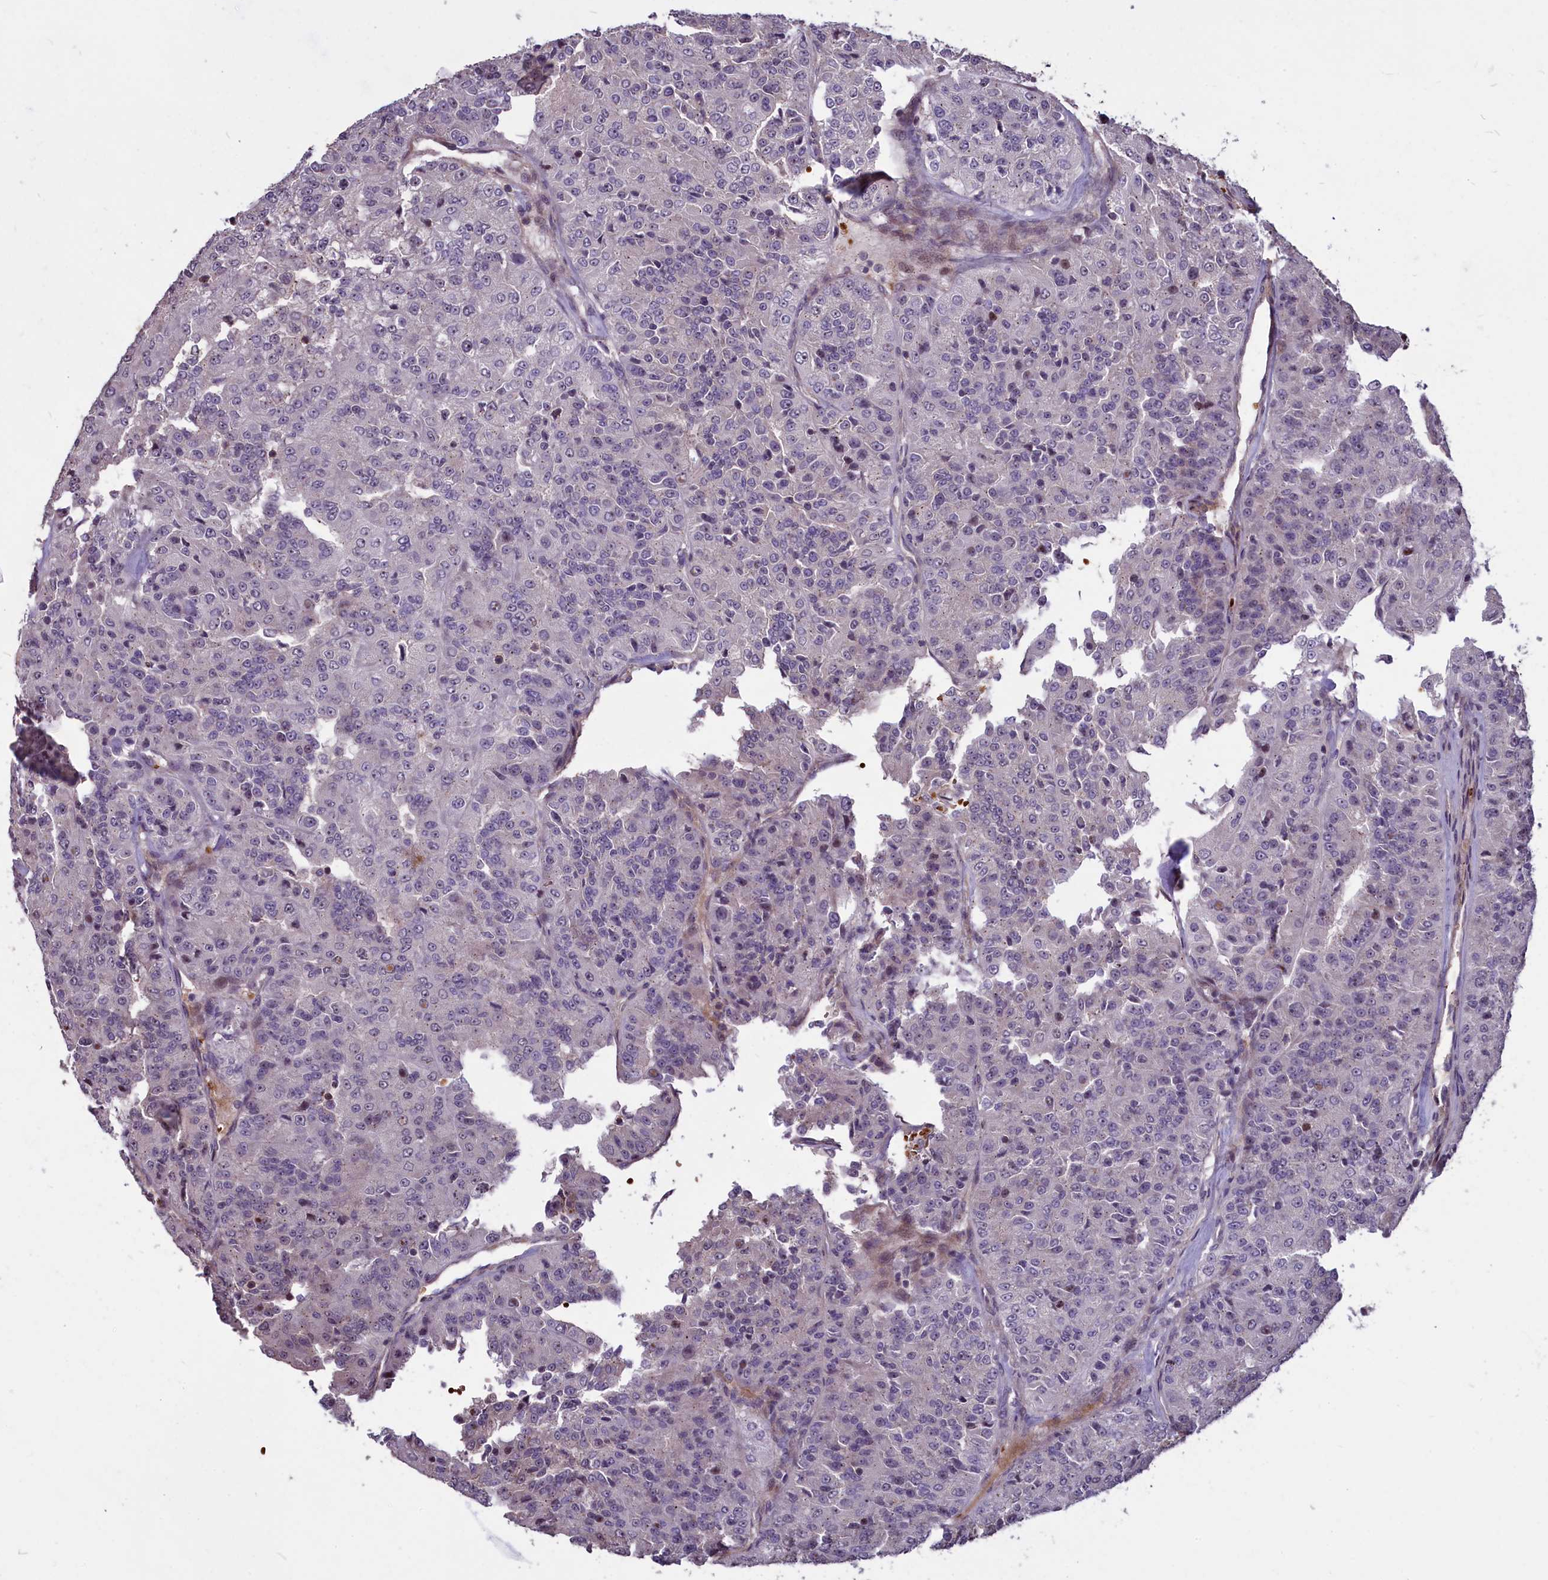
{"staining": {"intensity": "negative", "quantity": "none", "location": "none"}, "tissue": "renal cancer", "cell_type": "Tumor cells", "image_type": "cancer", "snomed": [{"axis": "morphology", "description": "Adenocarcinoma, NOS"}, {"axis": "topography", "description": "Kidney"}], "caption": "Immunohistochemistry (IHC) histopathology image of neoplastic tissue: human adenocarcinoma (renal) stained with DAB displays no significant protein positivity in tumor cells.", "gene": "SHFL", "patient": {"sex": "female", "age": 63}}